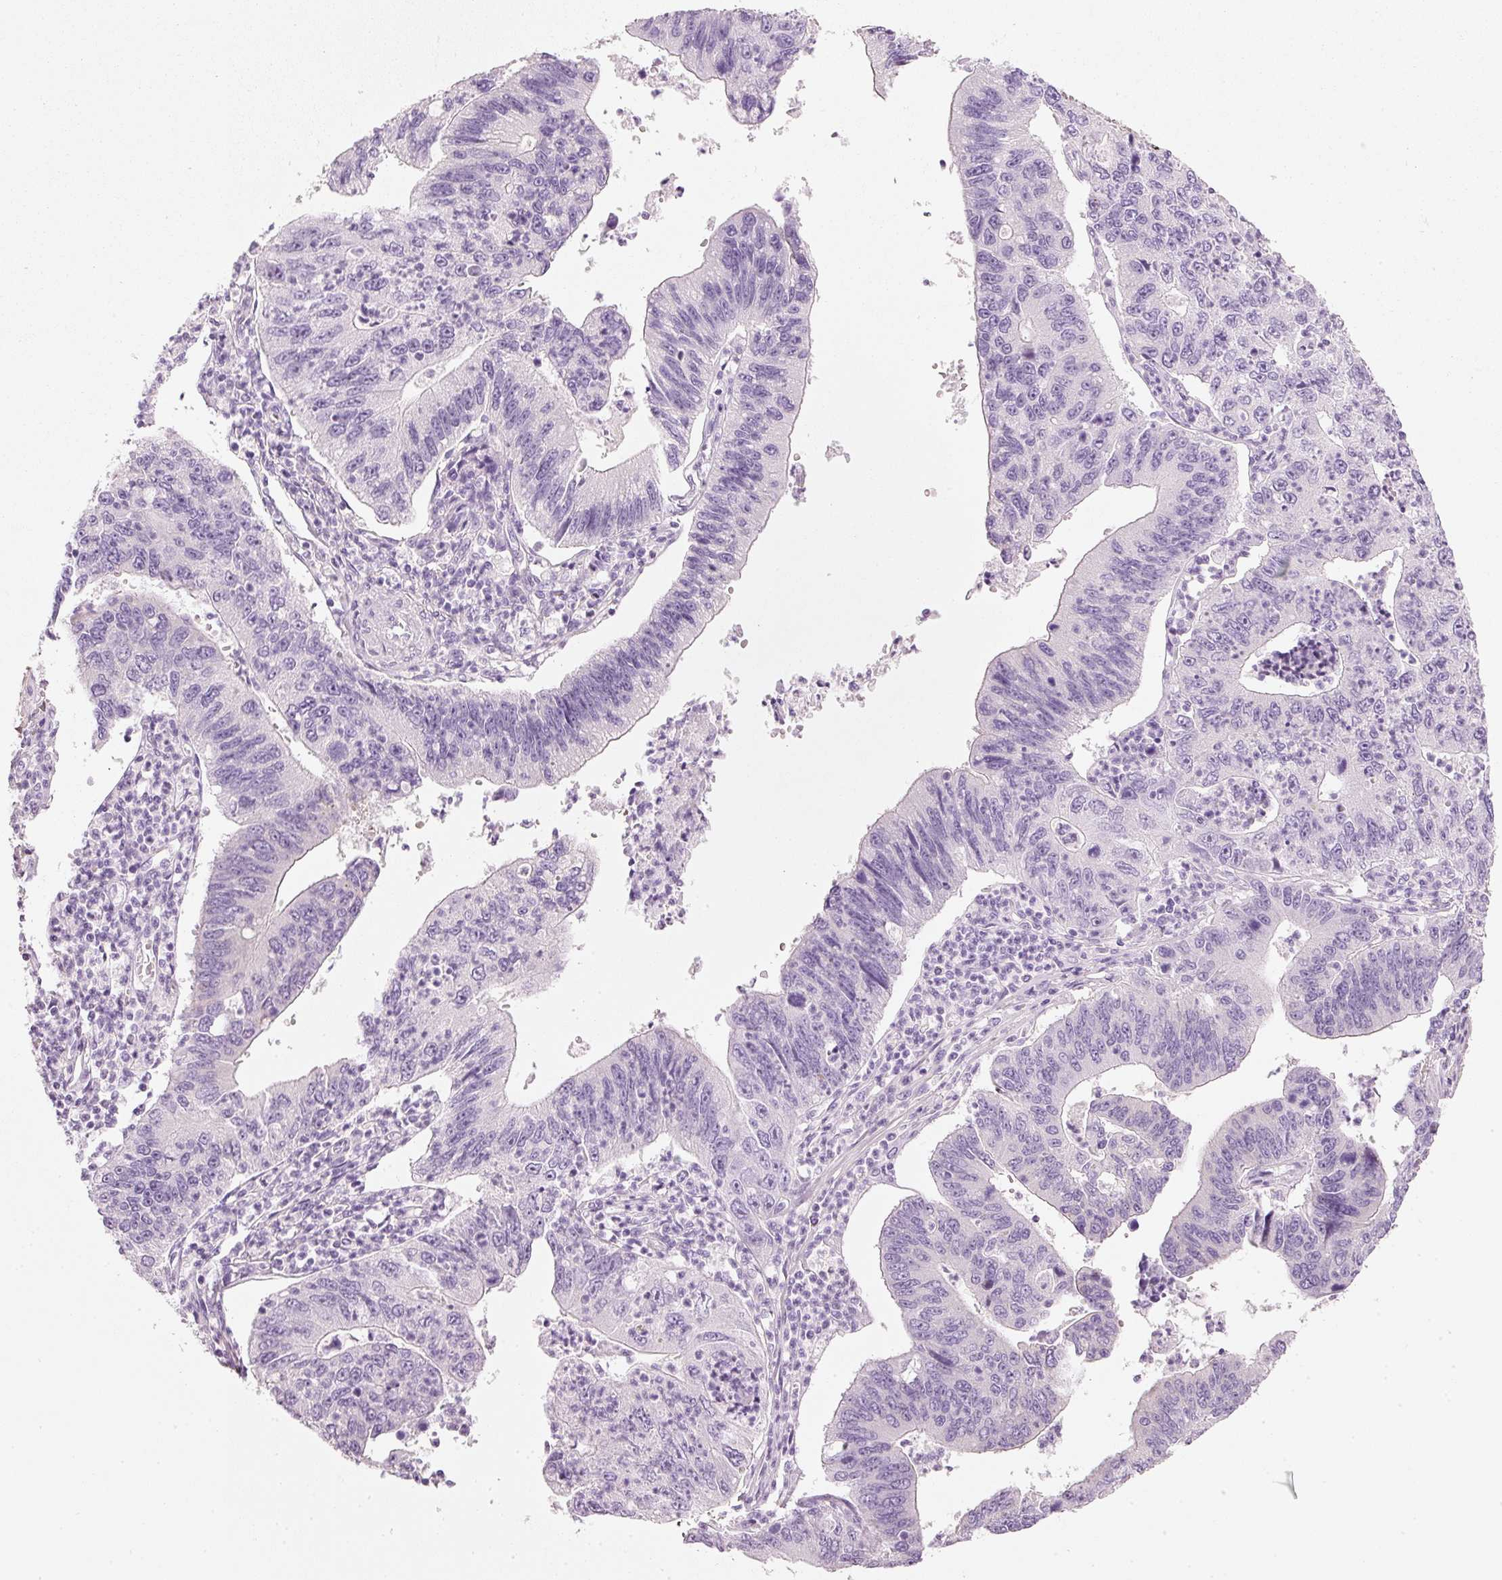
{"staining": {"intensity": "weak", "quantity": "<25%", "location": "cytoplasmic/membranous"}, "tissue": "stomach cancer", "cell_type": "Tumor cells", "image_type": "cancer", "snomed": [{"axis": "morphology", "description": "Adenocarcinoma, NOS"}, {"axis": "topography", "description": "Stomach"}], "caption": "This is an immunohistochemistry (IHC) micrograph of stomach cancer. There is no expression in tumor cells.", "gene": "PDXDC1", "patient": {"sex": "male", "age": 59}}